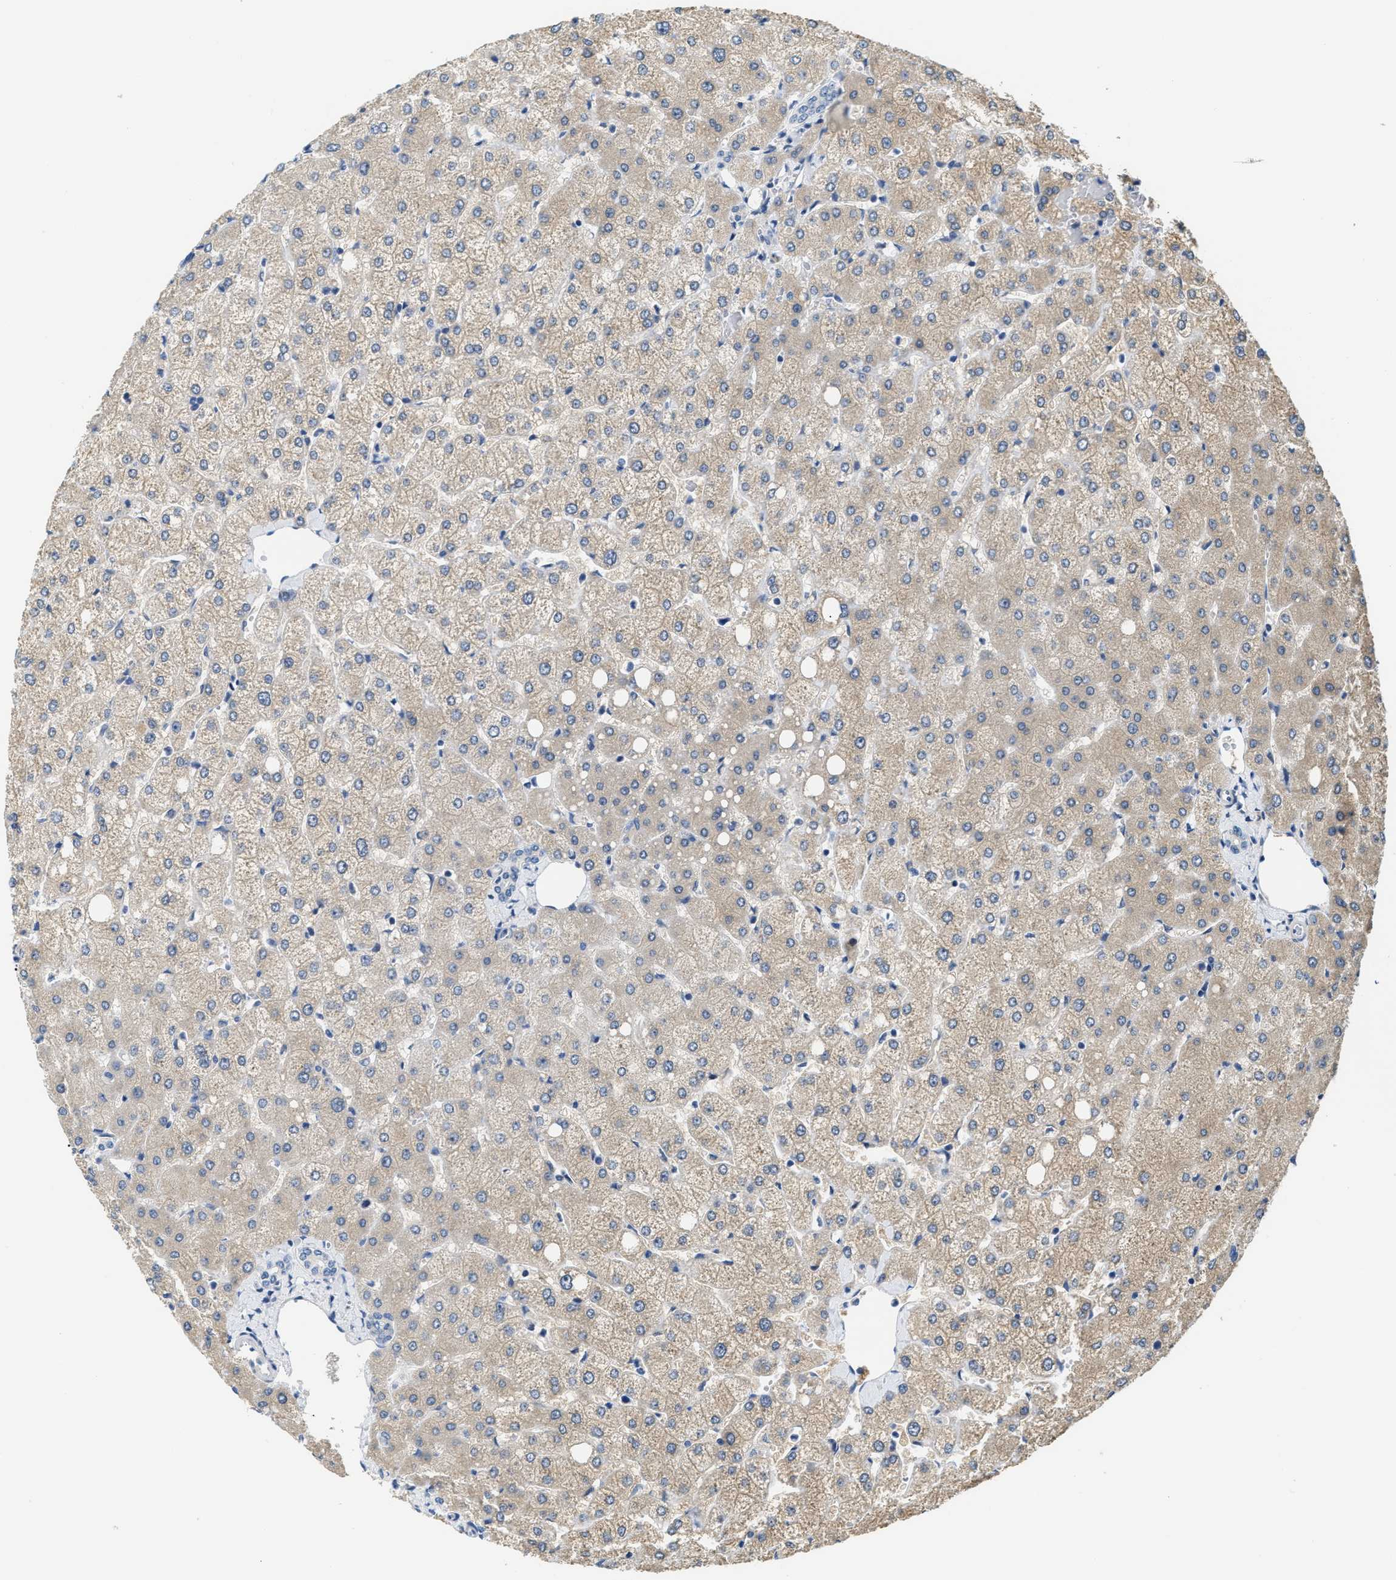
{"staining": {"intensity": "negative", "quantity": "none", "location": "none"}, "tissue": "liver", "cell_type": "Cholangiocytes", "image_type": "normal", "snomed": [{"axis": "morphology", "description": "Normal tissue, NOS"}, {"axis": "topography", "description": "Liver"}], "caption": "Immunohistochemical staining of normal human liver exhibits no significant expression in cholangiocytes.", "gene": "CLGN", "patient": {"sex": "female", "age": 54}}